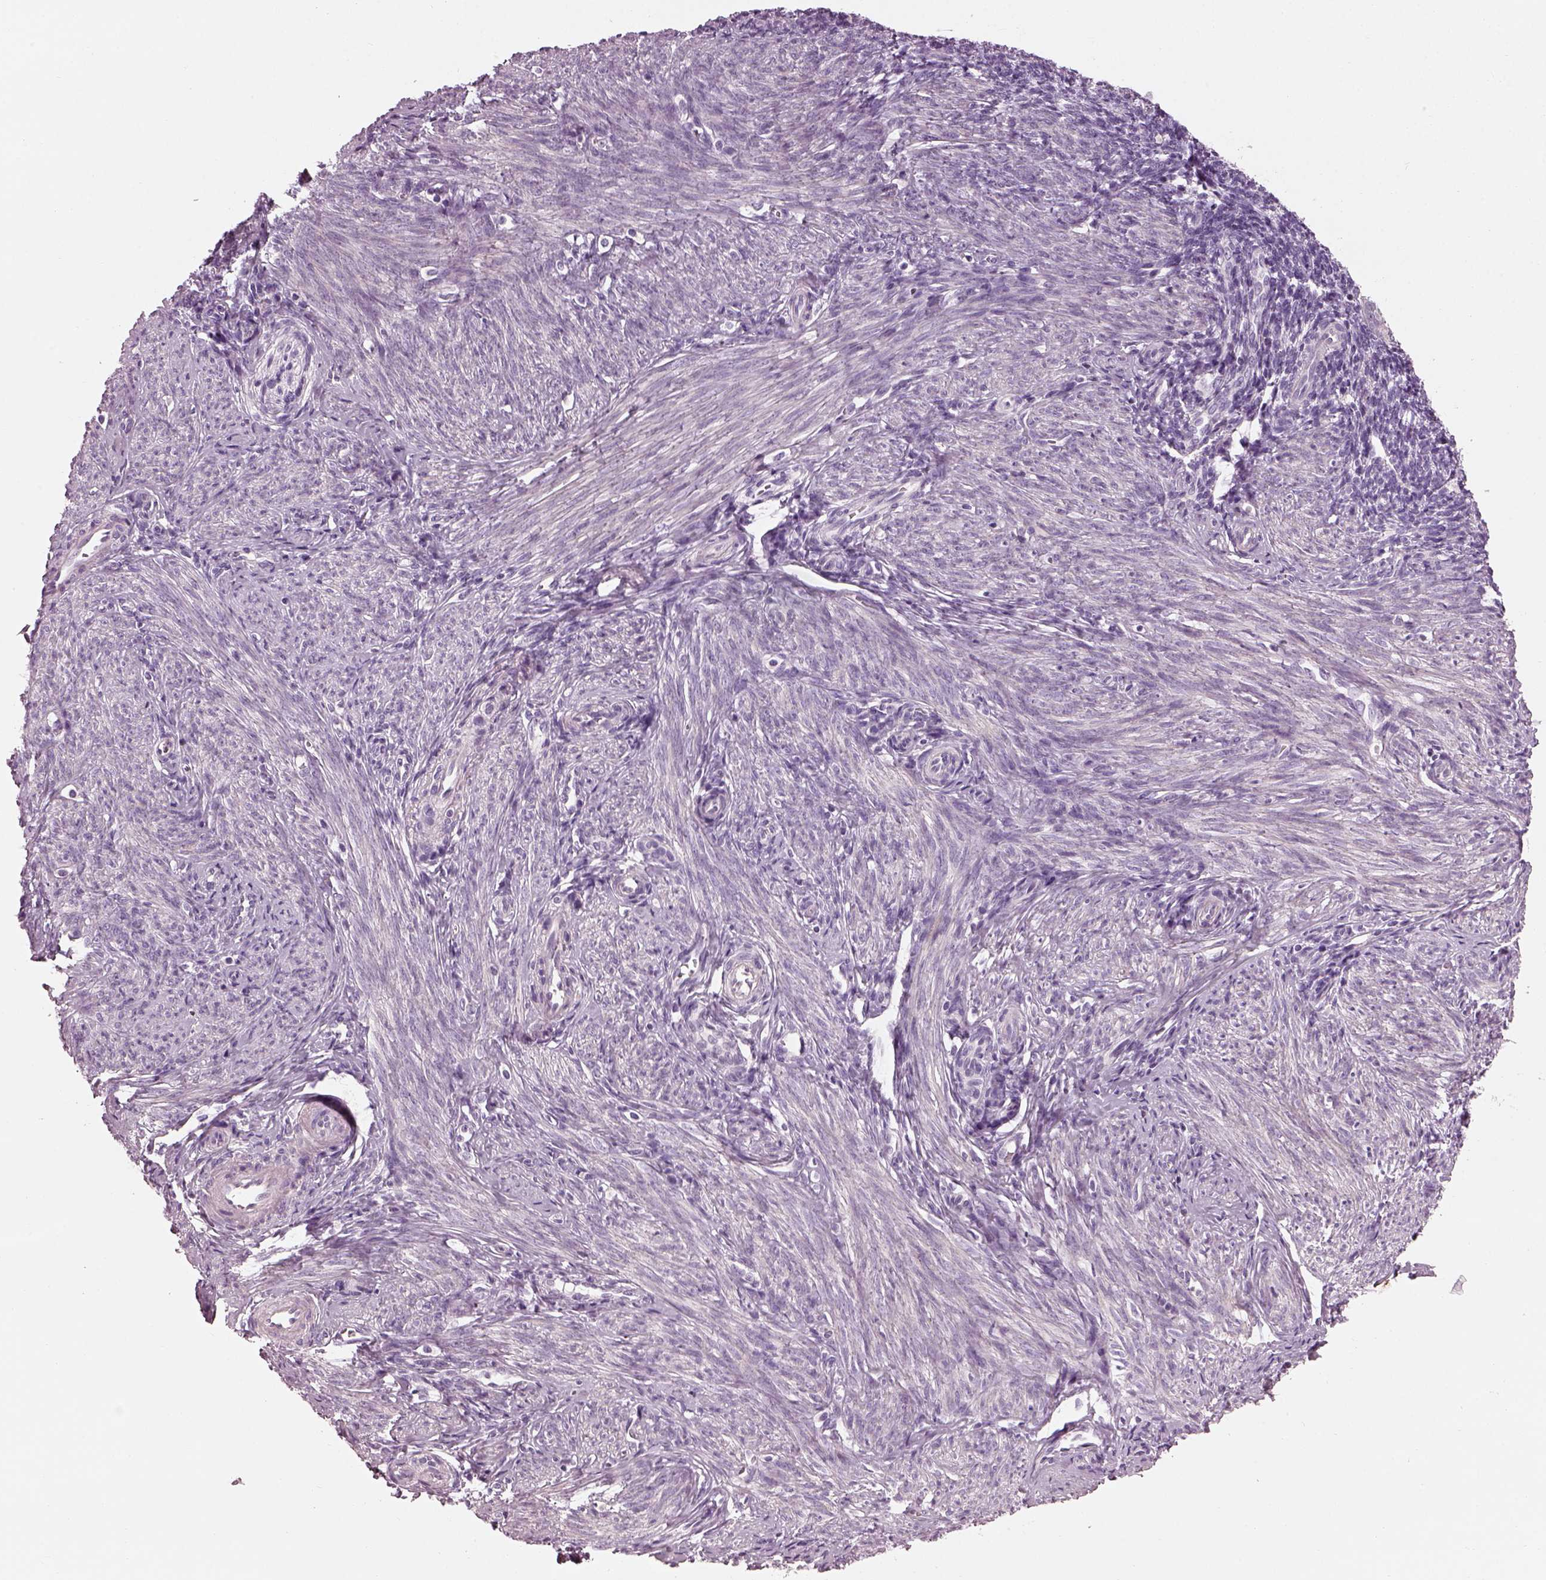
{"staining": {"intensity": "negative", "quantity": "none", "location": "none"}, "tissue": "endometrium", "cell_type": "Cells in endometrial stroma", "image_type": "normal", "snomed": [{"axis": "morphology", "description": "Normal tissue, NOS"}, {"axis": "topography", "description": "Endometrium"}], "caption": "This is an IHC image of normal endometrium. There is no staining in cells in endometrial stroma.", "gene": "BFSP1", "patient": {"sex": "female", "age": 40}}